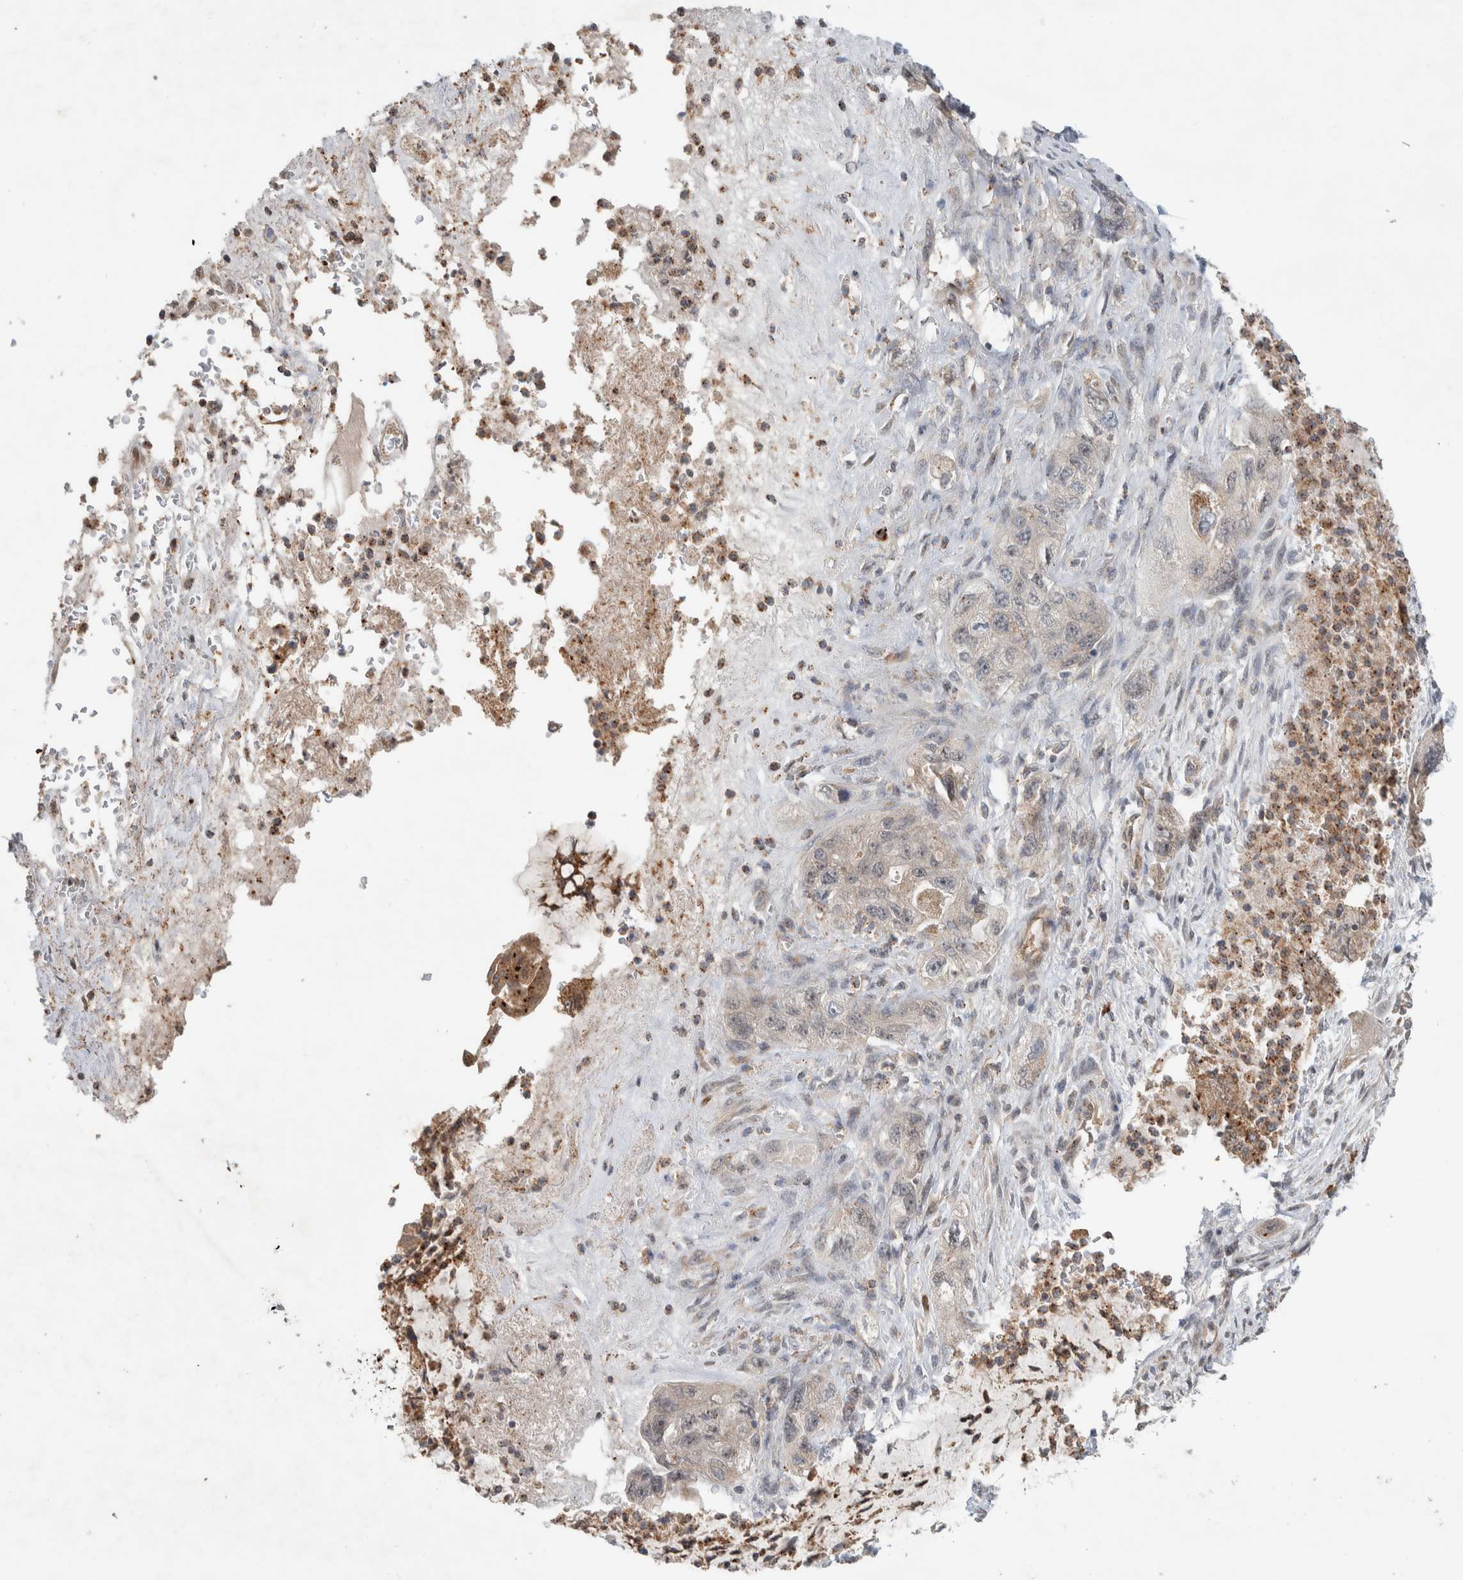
{"staining": {"intensity": "weak", "quantity": "25%-75%", "location": "cytoplasmic/membranous"}, "tissue": "pancreatic cancer", "cell_type": "Tumor cells", "image_type": "cancer", "snomed": [{"axis": "morphology", "description": "Adenocarcinoma, NOS"}, {"axis": "topography", "description": "Pancreas"}], "caption": "A photomicrograph of human pancreatic adenocarcinoma stained for a protein reveals weak cytoplasmic/membranous brown staining in tumor cells. (IHC, brightfield microscopy, high magnification).", "gene": "DEPTOR", "patient": {"sex": "female", "age": 73}}